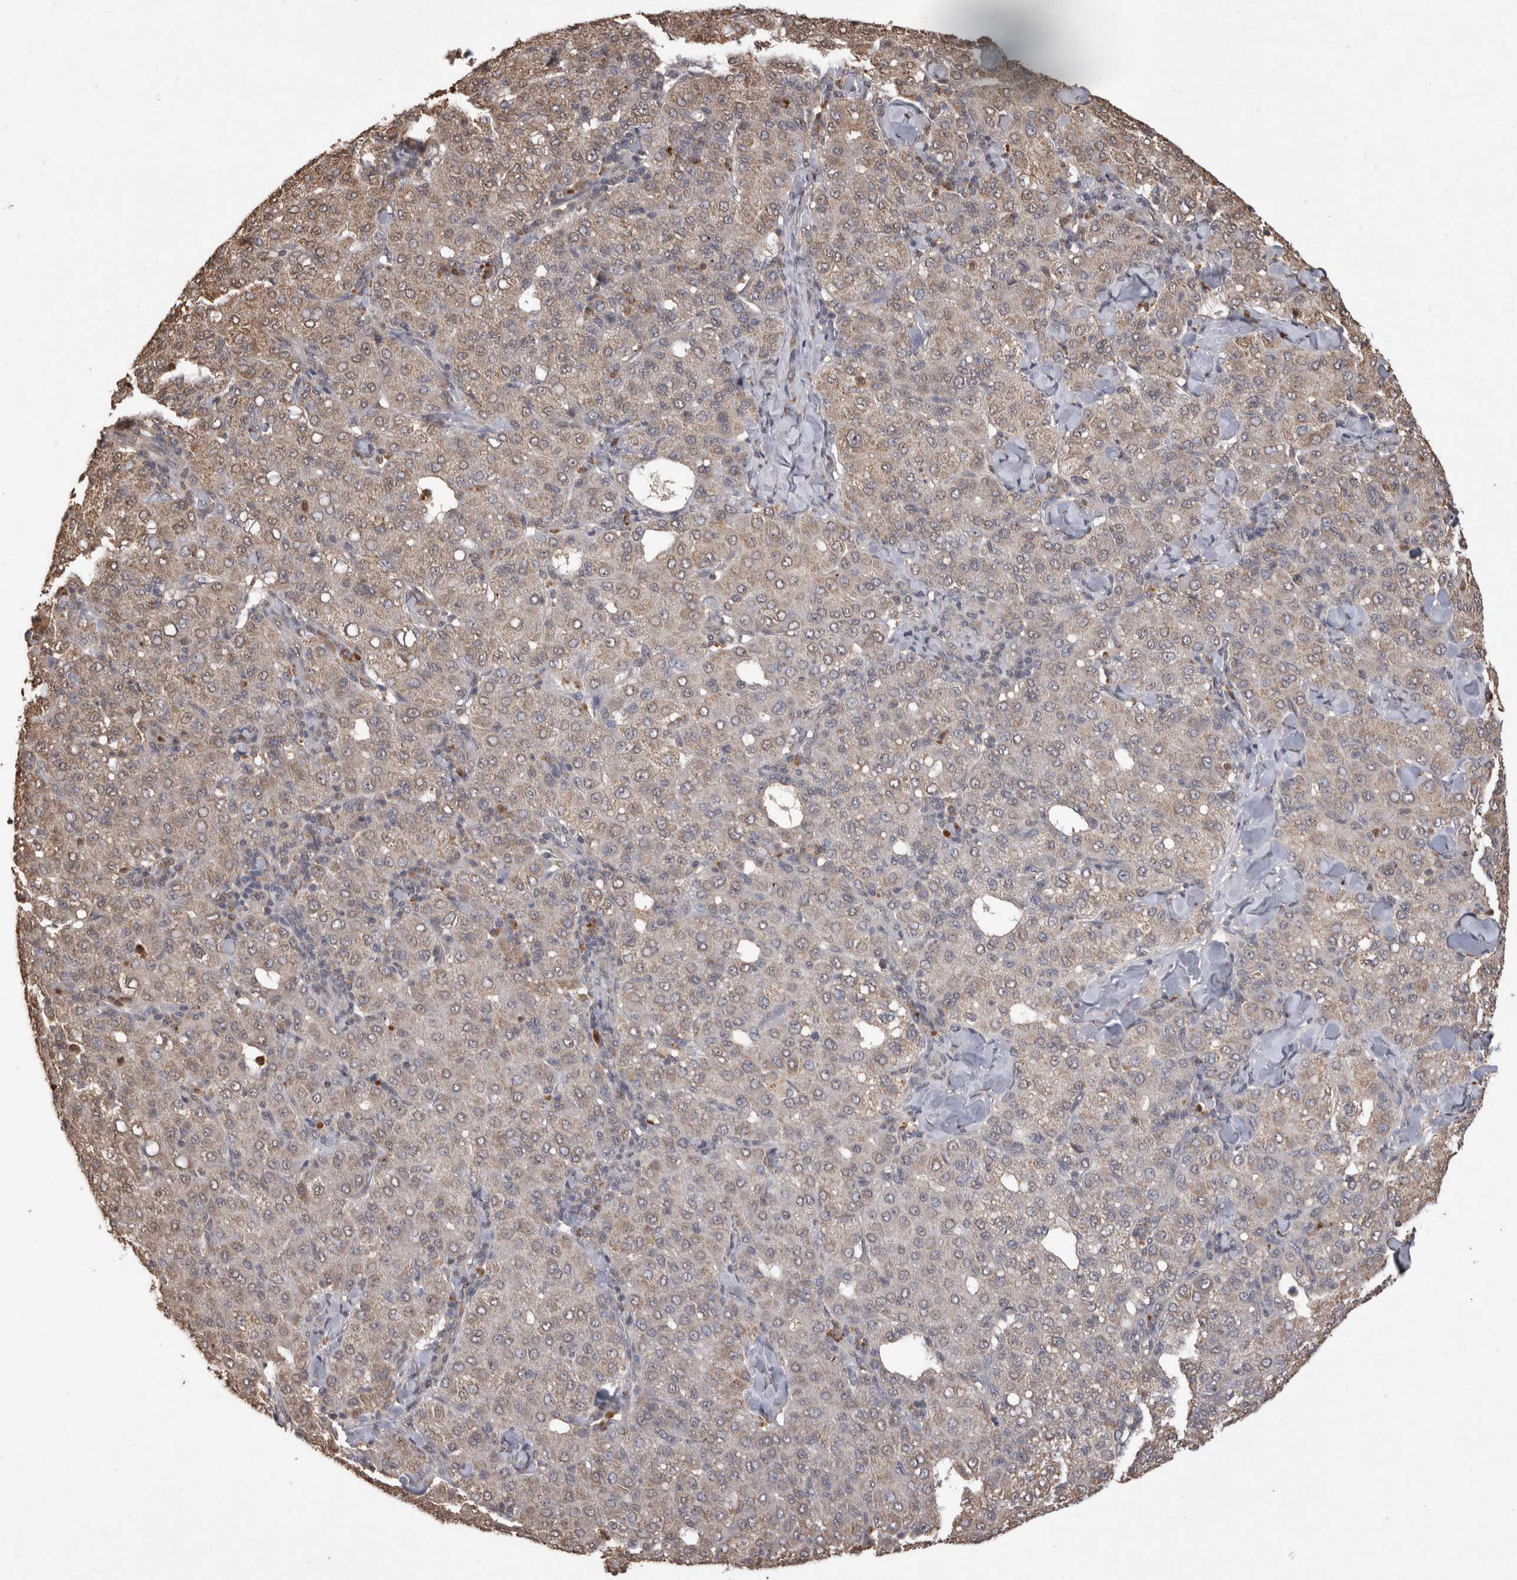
{"staining": {"intensity": "weak", "quantity": "25%-75%", "location": "cytoplasmic/membranous"}, "tissue": "liver cancer", "cell_type": "Tumor cells", "image_type": "cancer", "snomed": [{"axis": "morphology", "description": "Carcinoma, Hepatocellular, NOS"}, {"axis": "topography", "description": "Liver"}], "caption": "A brown stain highlights weak cytoplasmic/membranous positivity of a protein in liver cancer tumor cells.", "gene": "SOCS5", "patient": {"sex": "male", "age": 65}}